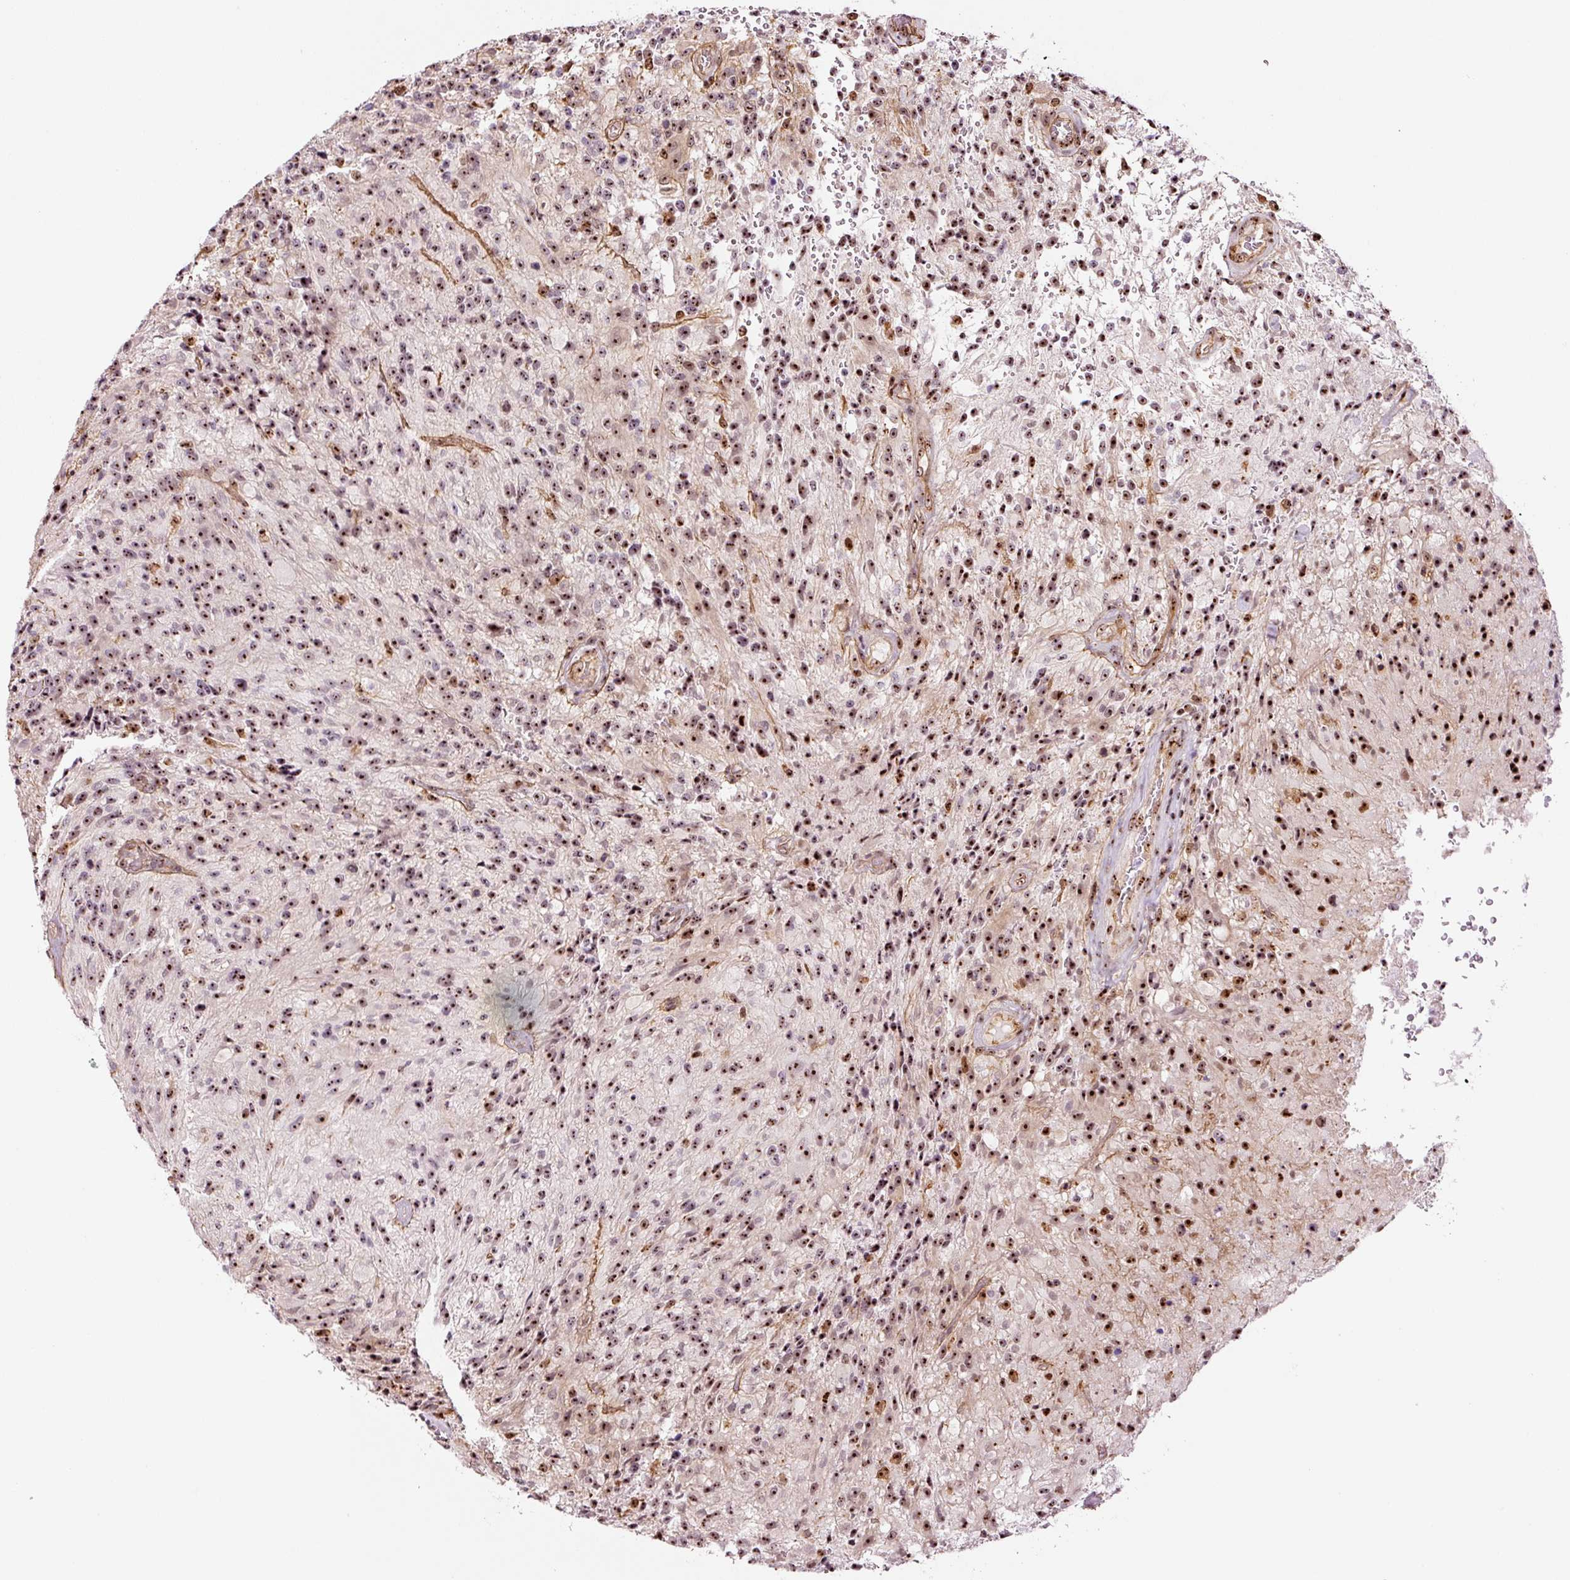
{"staining": {"intensity": "strong", "quantity": ">75%", "location": "nuclear"}, "tissue": "glioma", "cell_type": "Tumor cells", "image_type": "cancer", "snomed": [{"axis": "morphology", "description": "Normal tissue, NOS"}, {"axis": "morphology", "description": "Glioma, malignant, High grade"}, {"axis": "topography", "description": "Cerebral cortex"}], "caption": "High-grade glioma (malignant) was stained to show a protein in brown. There is high levels of strong nuclear positivity in about >75% of tumor cells.", "gene": "GNL3", "patient": {"sex": "male", "age": 56}}